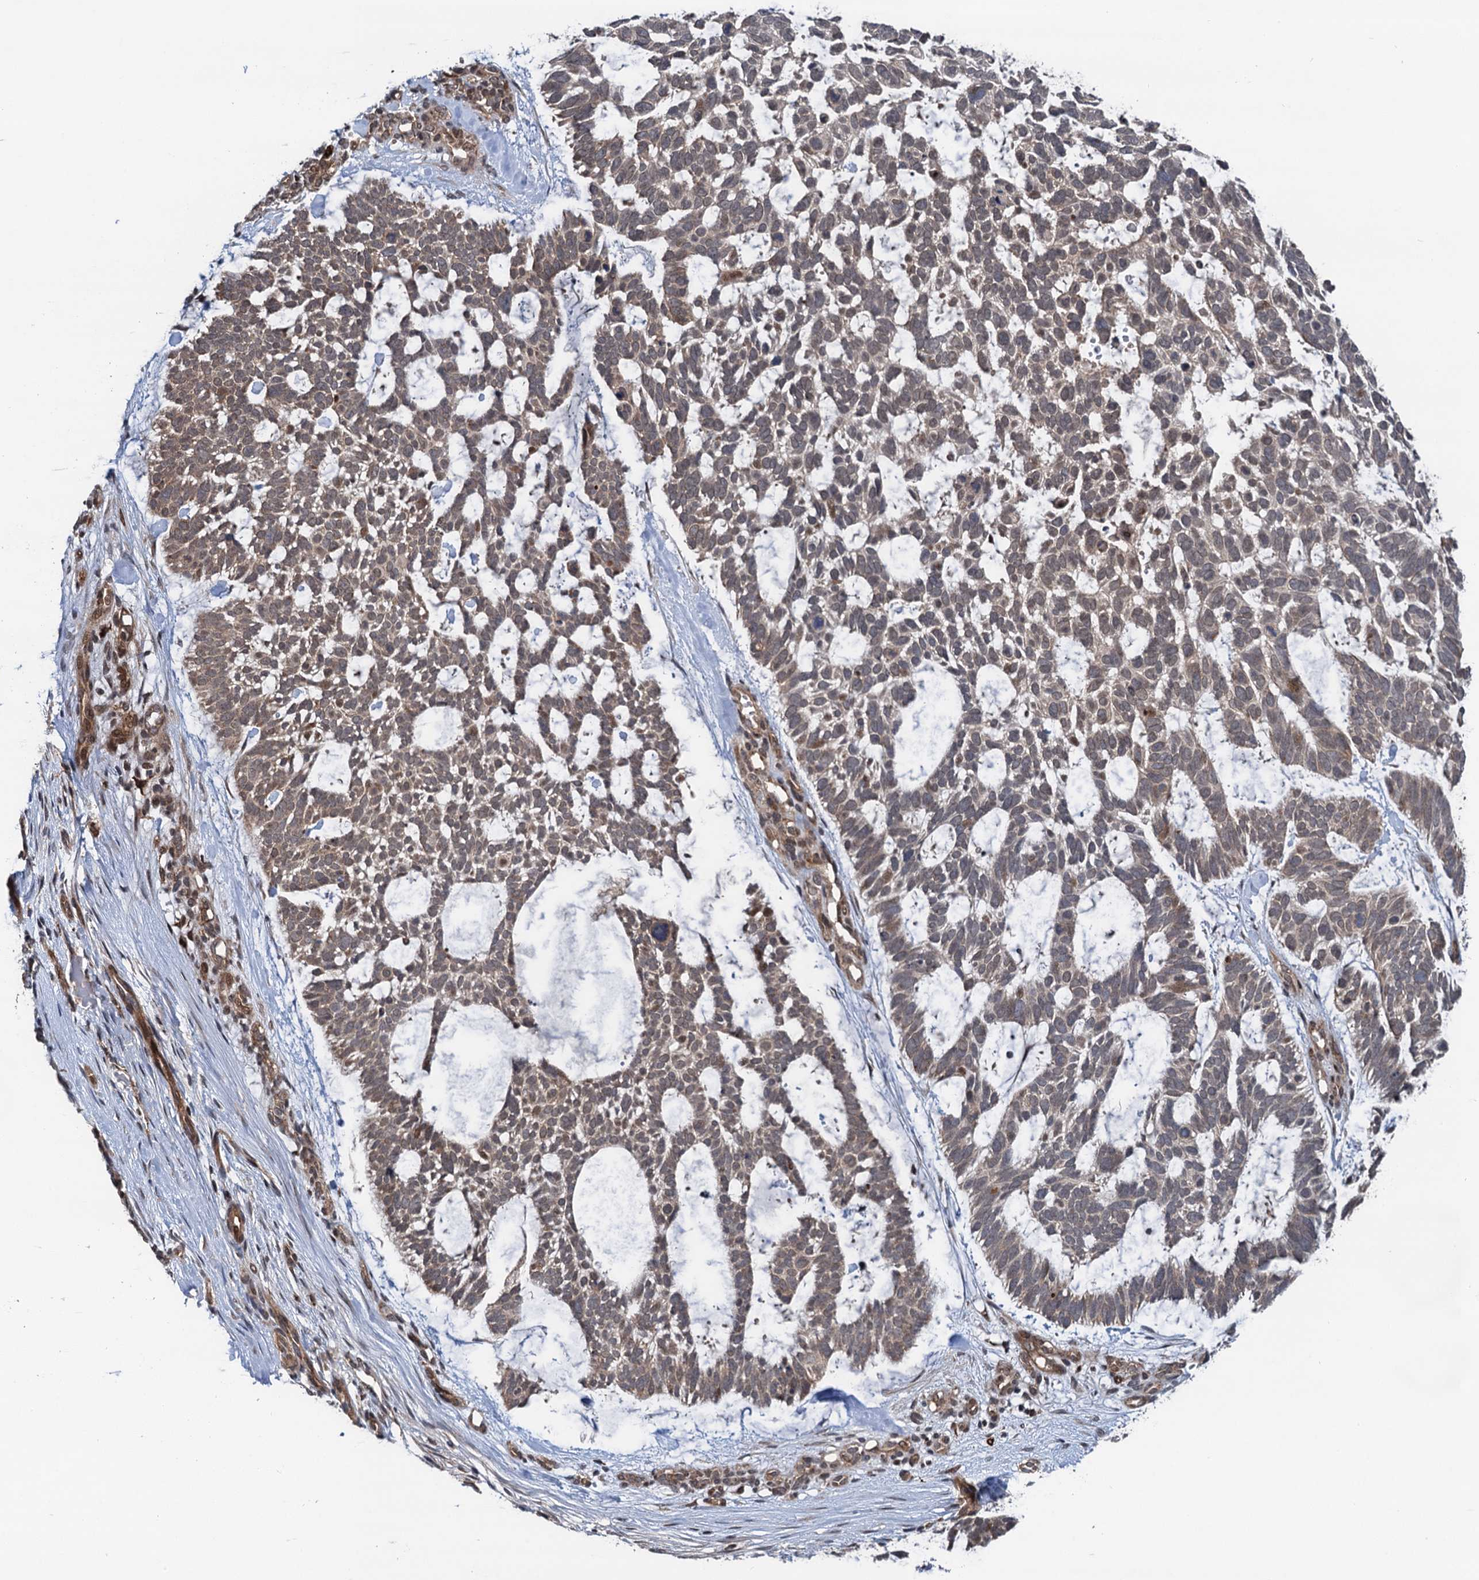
{"staining": {"intensity": "moderate", "quantity": "<25%", "location": "nuclear"}, "tissue": "skin cancer", "cell_type": "Tumor cells", "image_type": "cancer", "snomed": [{"axis": "morphology", "description": "Basal cell carcinoma"}, {"axis": "topography", "description": "Skin"}], "caption": "DAB immunohistochemical staining of human skin cancer (basal cell carcinoma) displays moderate nuclear protein expression in approximately <25% of tumor cells.", "gene": "NLRP10", "patient": {"sex": "male", "age": 88}}